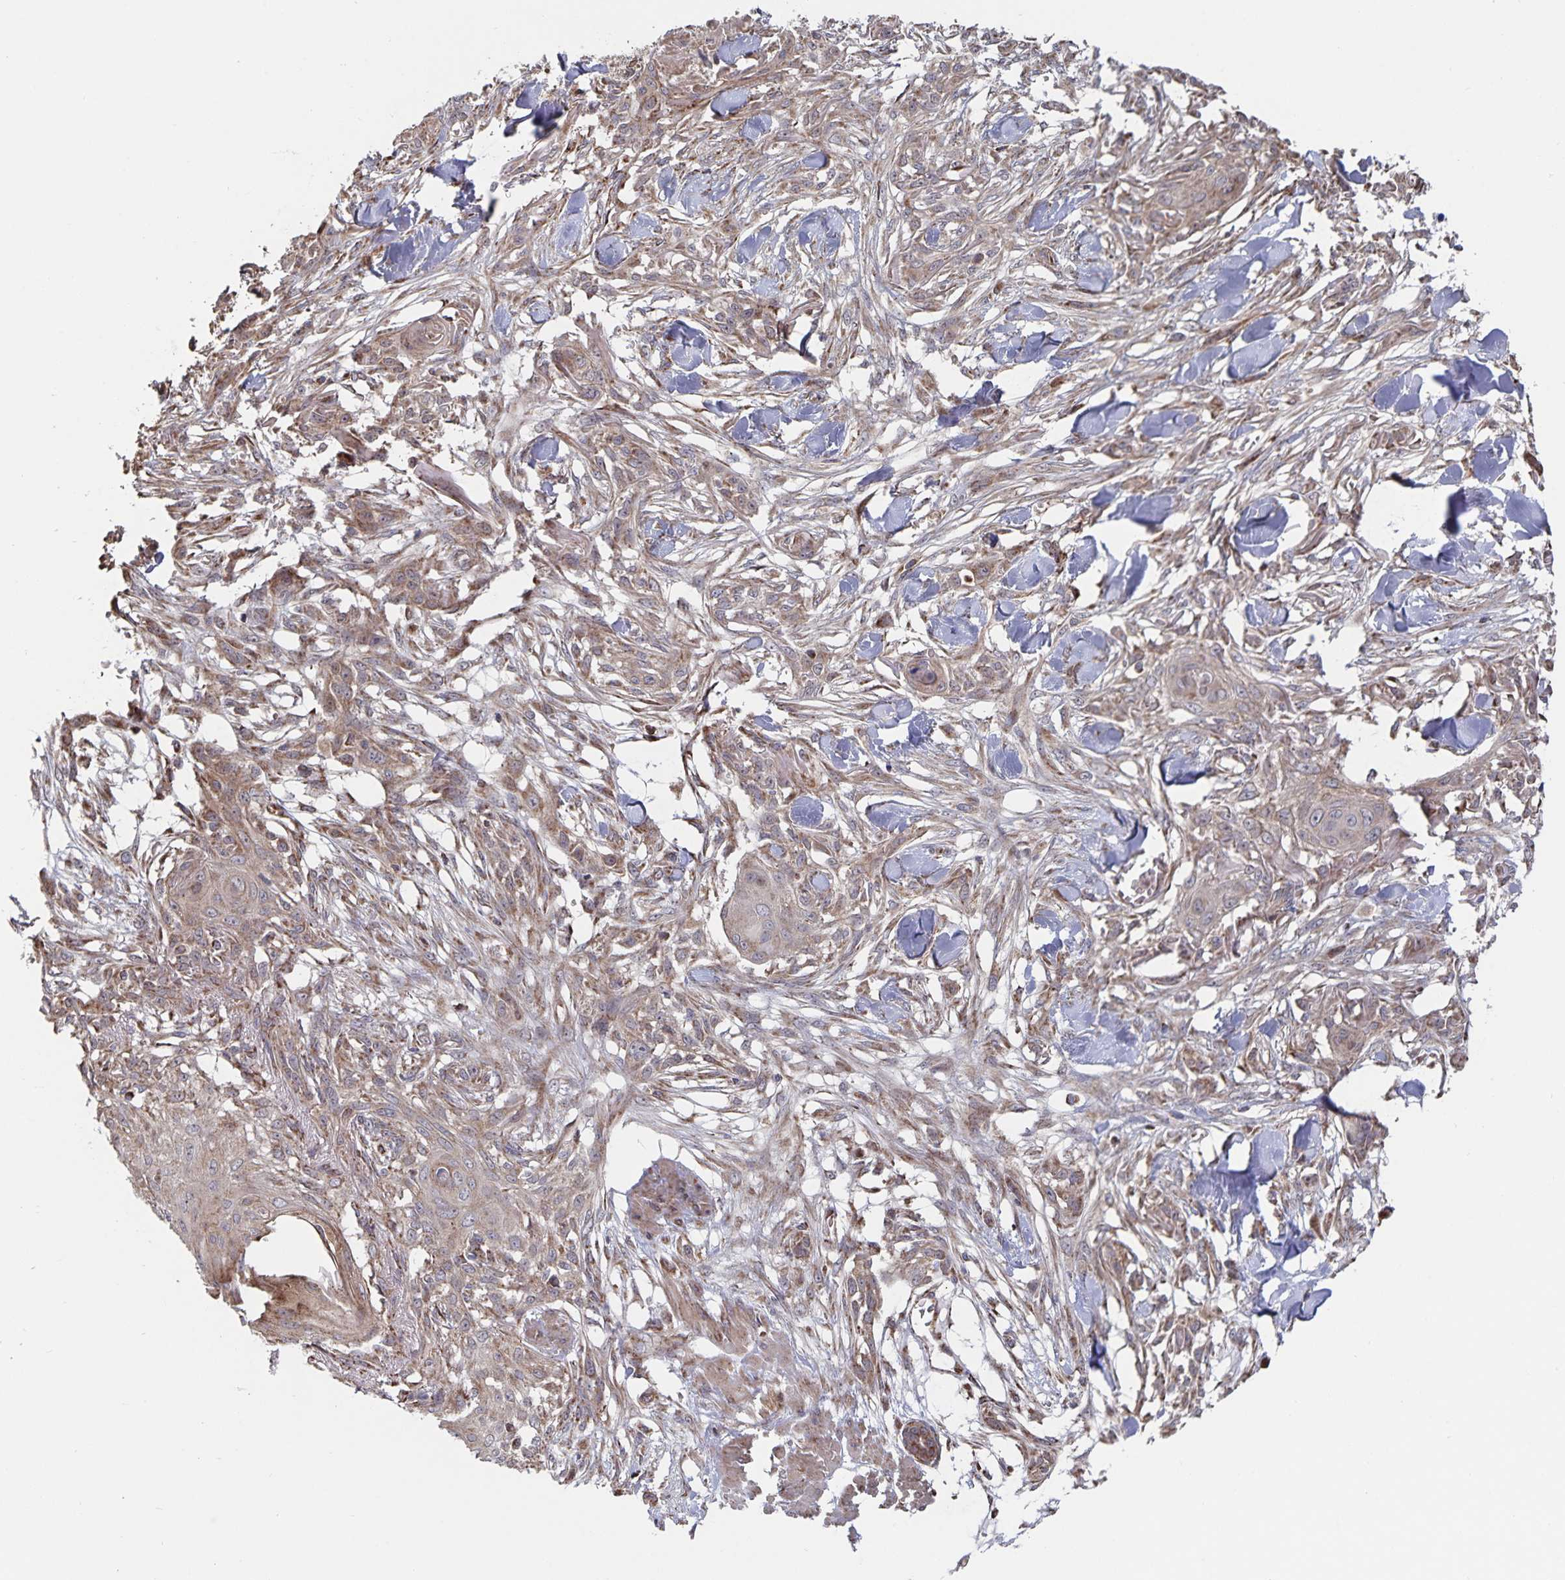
{"staining": {"intensity": "weak", "quantity": "25%-75%", "location": "cytoplasmic/membranous"}, "tissue": "skin cancer", "cell_type": "Tumor cells", "image_type": "cancer", "snomed": [{"axis": "morphology", "description": "Squamous cell carcinoma, NOS"}, {"axis": "topography", "description": "Skin"}], "caption": "Weak cytoplasmic/membranous positivity for a protein is seen in approximately 25%-75% of tumor cells of skin cancer using immunohistochemistry (IHC).", "gene": "ACACA", "patient": {"sex": "female", "age": 59}}